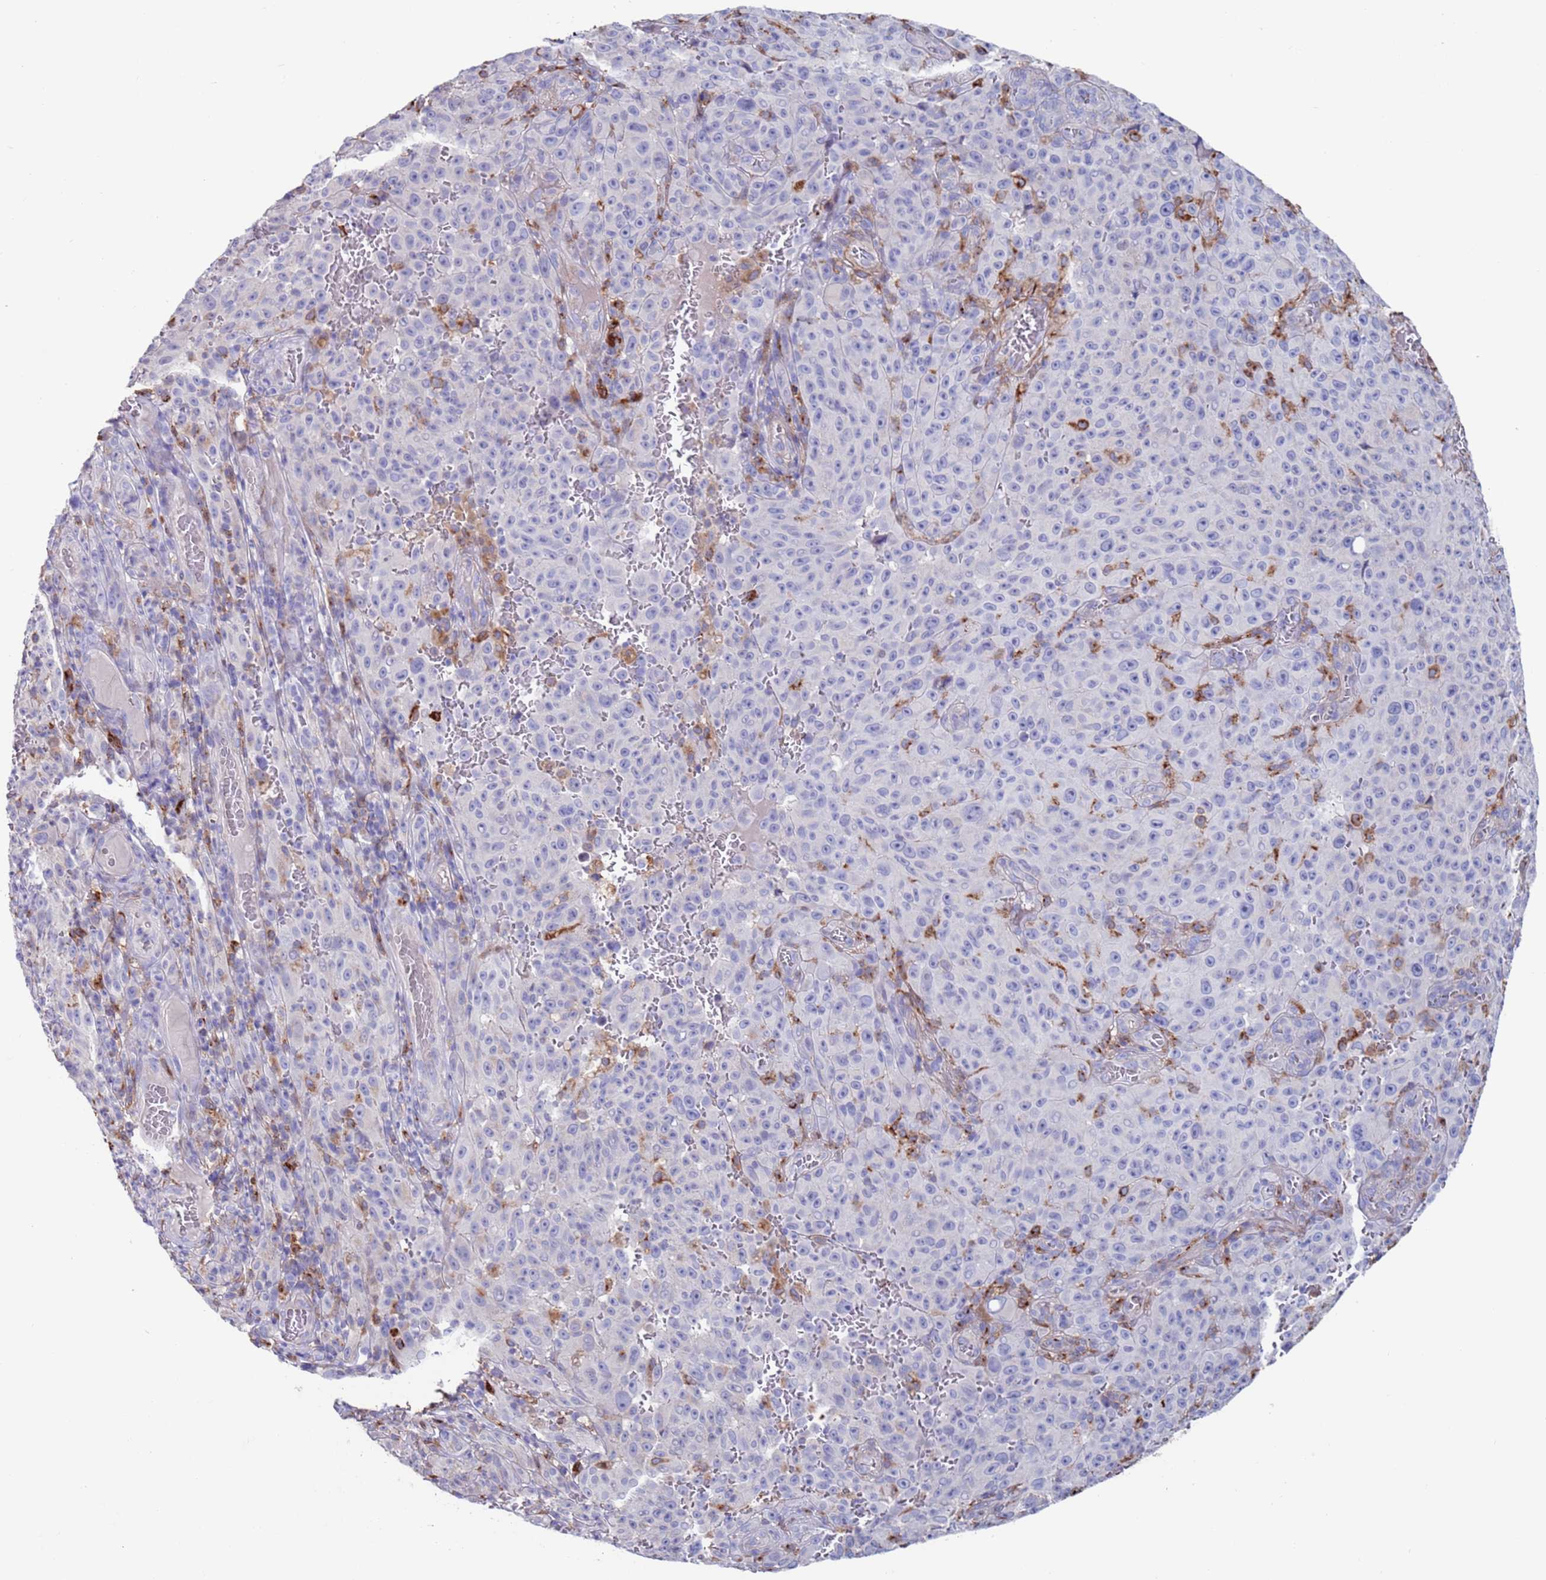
{"staining": {"intensity": "negative", "quantity": "none", "location": "none"}, "tissue": "melanoma", "cell_type": "Tumor cells", "image_type": "cancer", "snomed": [{"axis": "morphology", "description": "Malignant melanoma, NOS"}, {"axis": "topography", "description": "Skin"}], "caption": "Malignant melanoma was stained to show a protein in brown. There is no significant staining in tumor cells. (Brightfield microscopy of DAB IHC at high magnification).", "gene": "GREB1L", "patient": {"sex": "female", "age": 82}}